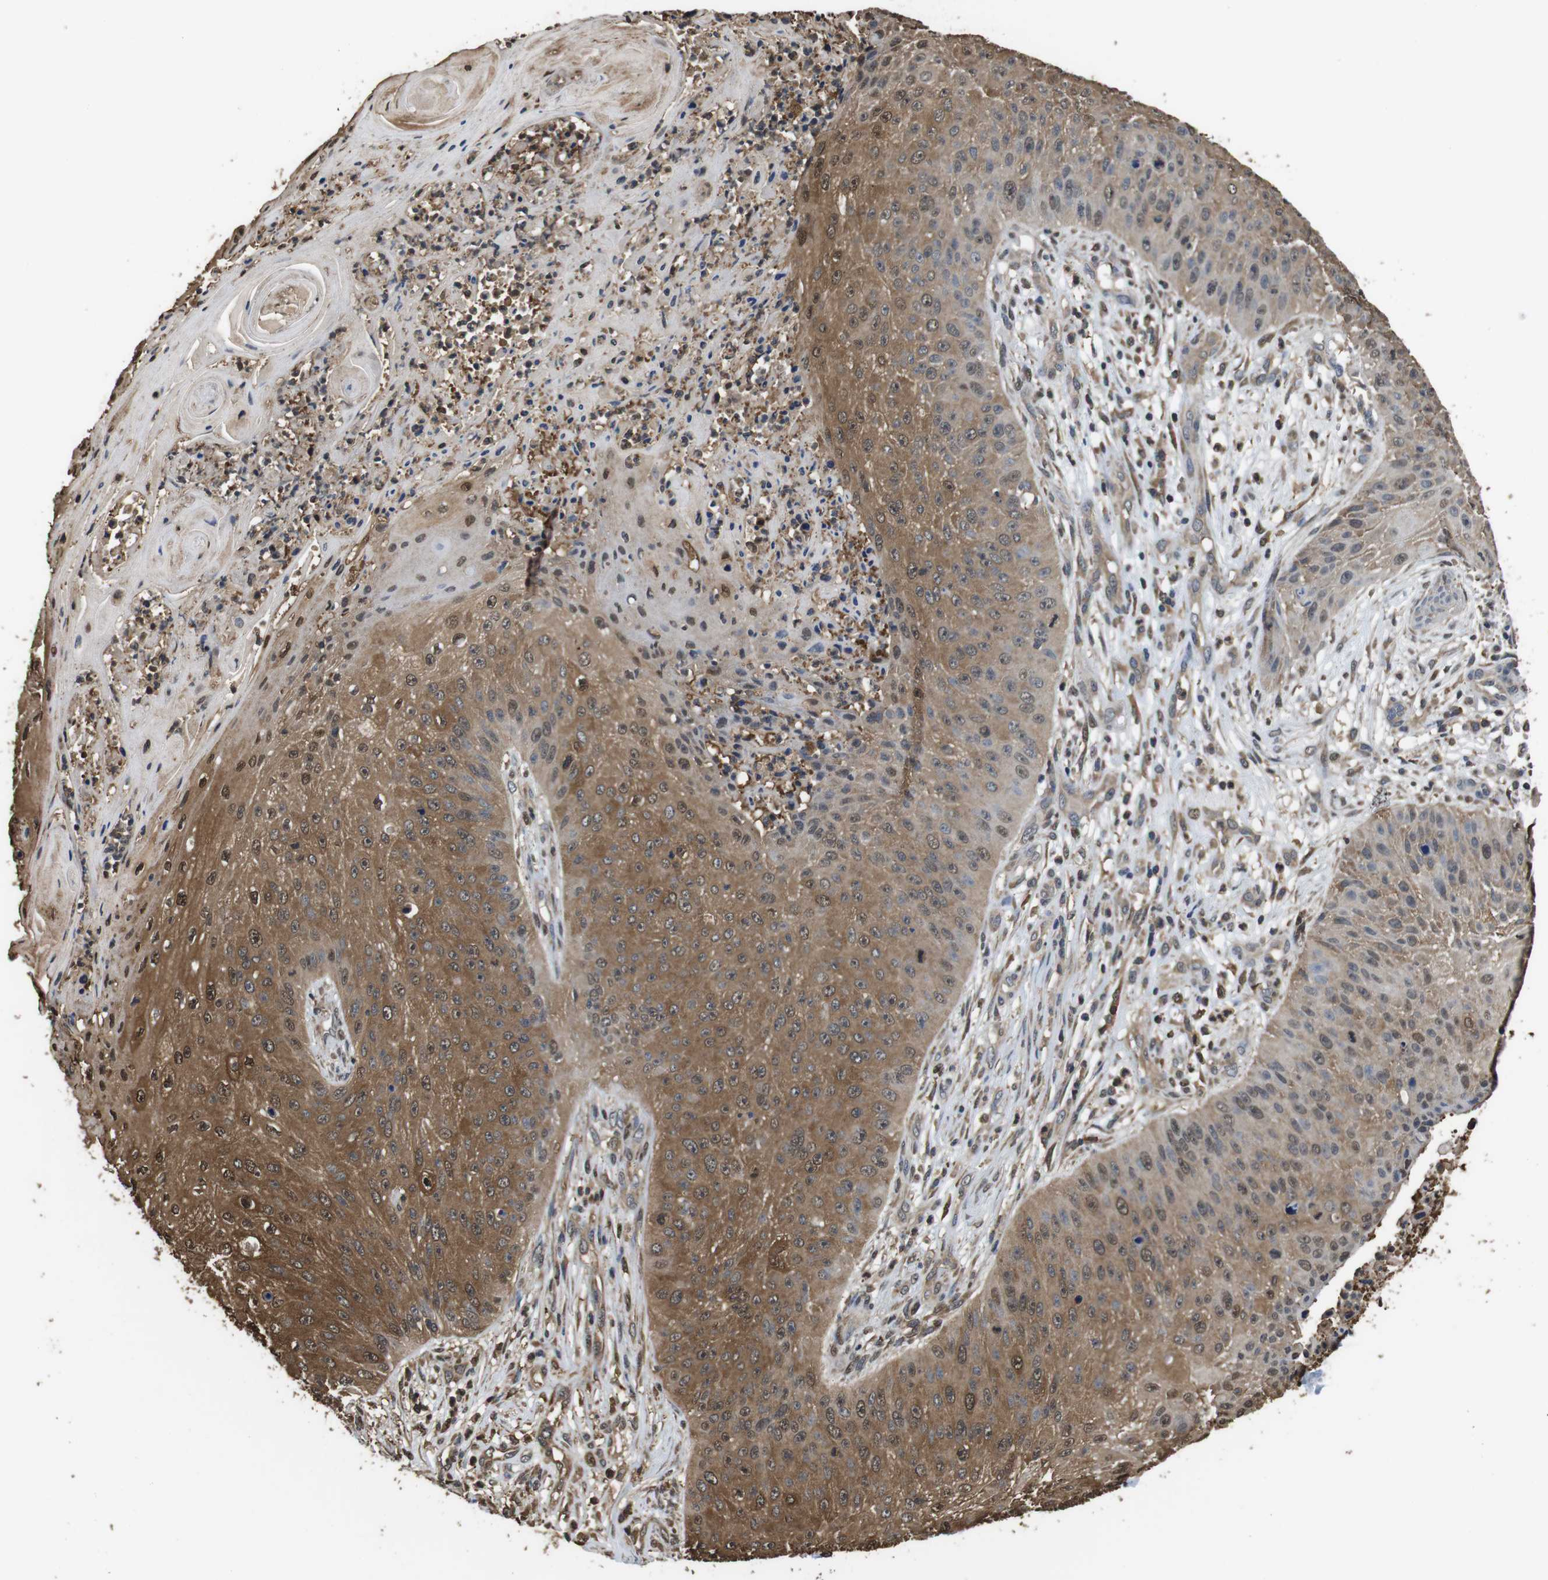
{"staining": {"intensity": "moderate", "quantity": ">75%", "location": "cytoplasmic/membranous,nuclear"}, "tissue": "skin cancer", "cell_type": "Tumor cells", "image_type": "cancer", "snomed": [{"axis": "morphology", "description": "Squamous cell carcinoma, NOS"}, {"axis": "topography", "description": "Skin"}], "caption": "Moderate cytoplasmic/membranous and nuclear protein staining is present in approximately >75% of tumor cells in skin cancer (squamous cell carcinoma).", "gene": "LDHA", "patient": {"sex": "female", "age": 80}}